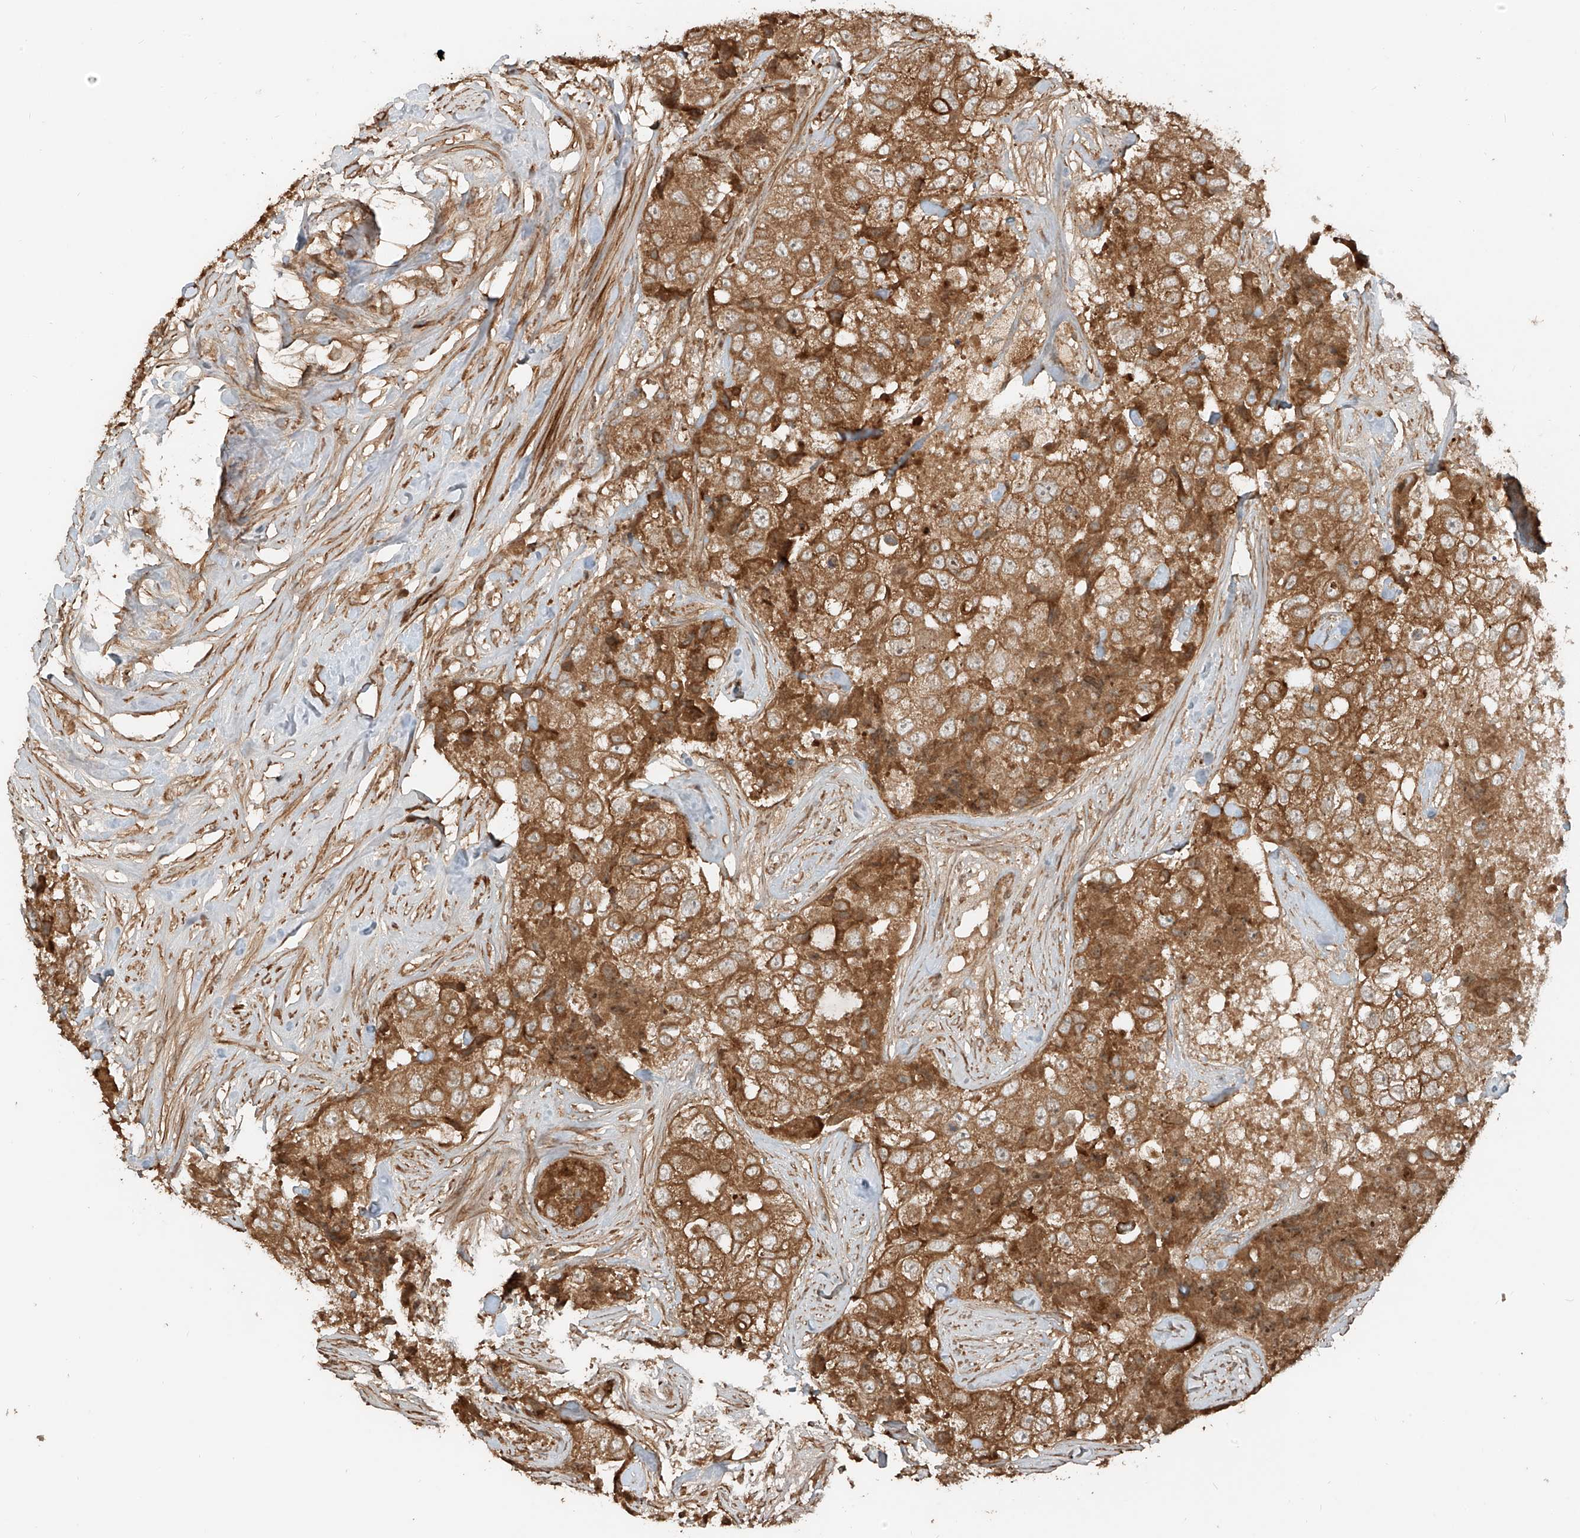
{"staining": {"intensity": "moderate", "quantity": ">75%", "location": "cytoplasmic/membranous"}, "tissue": "breast cancer", "cell_type": "Tumor cells", "image_type": "cancer", "snomed": [{"axis": "morphology", "description": "Duct carcinoma"}, {"axis": "topography", "description": "Breast"}], "caption": "Immunohistochemical staining of human breast cancer (intraductal carcinoma) displays medium levels of moderate cytoplasmic/membranous staining in approximately >75% of tumor cells.", "gene": "ANKZF1", "patient": {"sex": "female", "age": 62}}